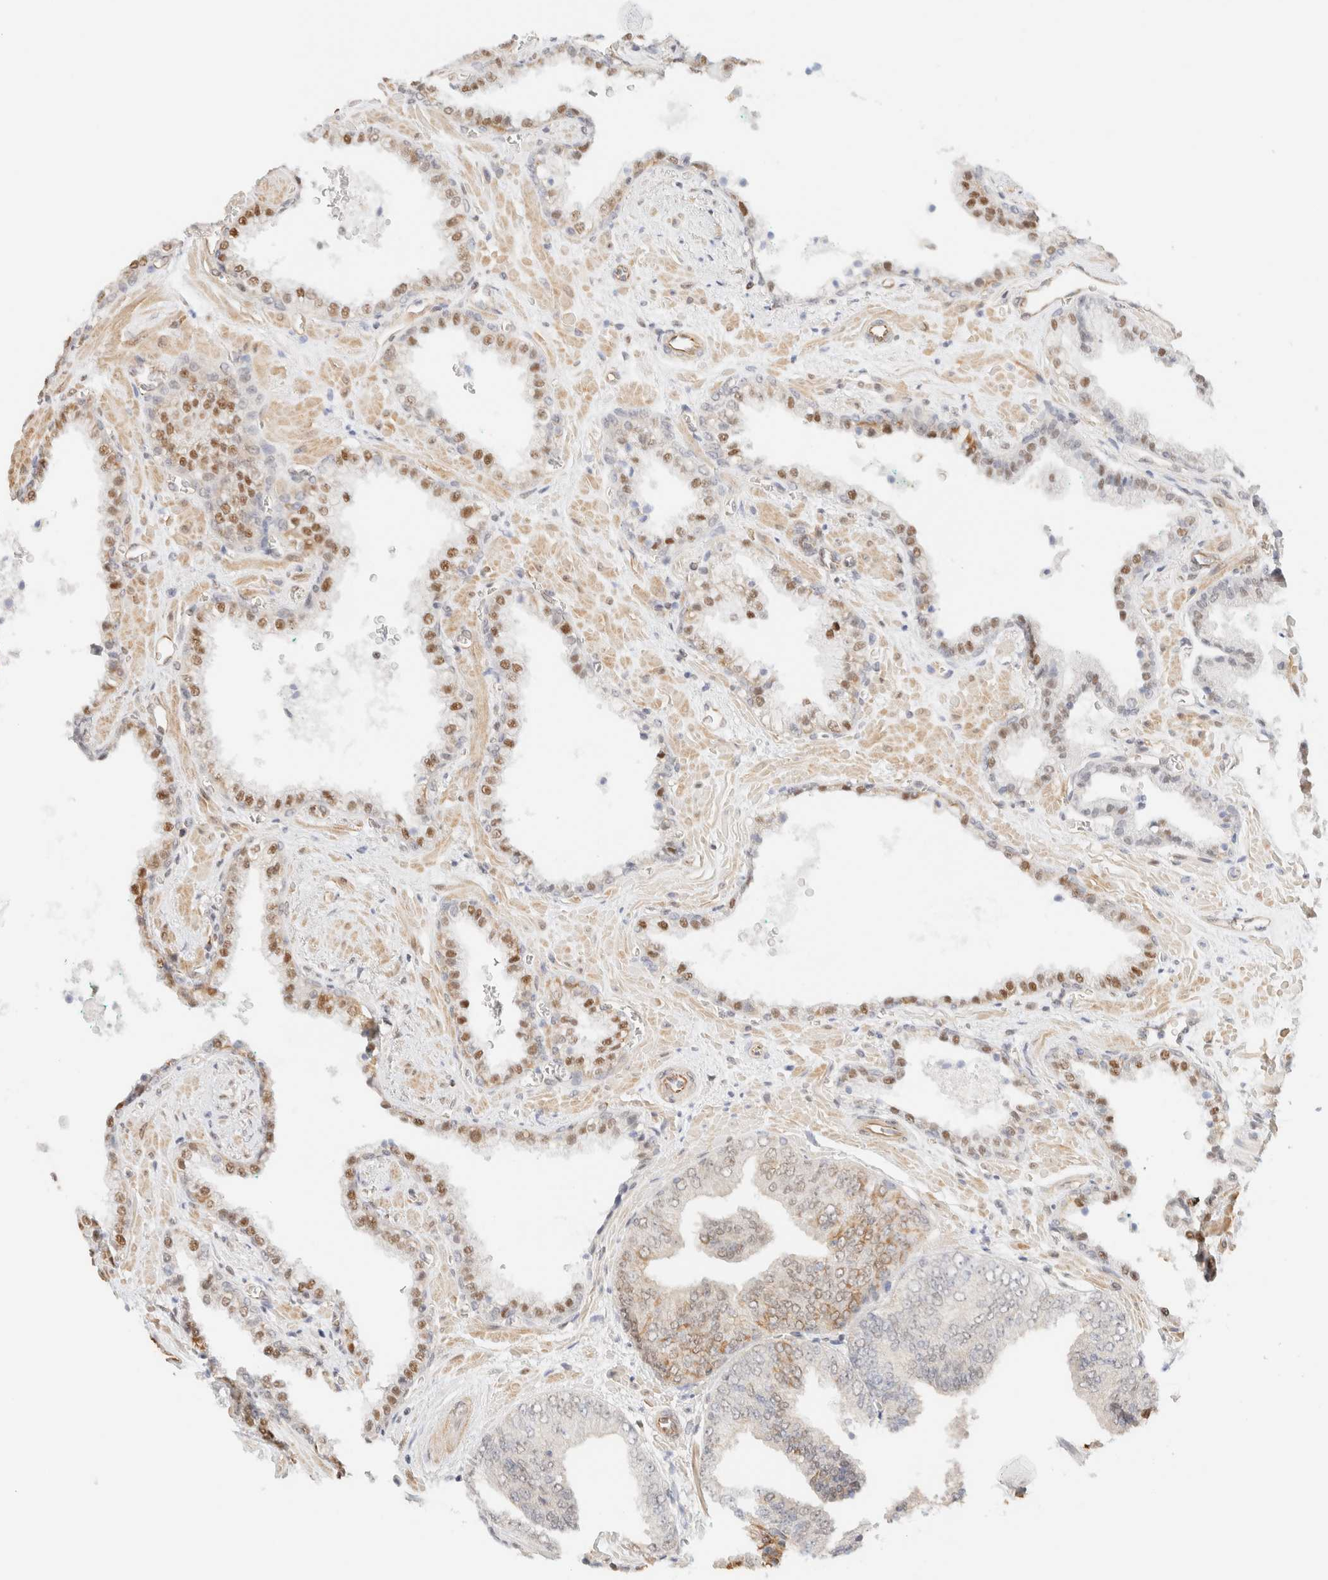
{"staining": {"intensity": "moderate", "quantity": "25%-75%", "location": "nuclear"}, "tissue": "prostate cancer", "cell_type": "Tumor cells", "image_type": "cancer", "snomed": [{"axis": "morphology", "description": "Adenocarcinoma, Low grade"}, {"axis": "topography", "description": "Prostate"}], "caption": "Prostate adenocarcinoma (low-grade) was stained to show a protein in brown. There is medium levels of moderate nuclear expression in approximately 25%-75% of tumor cells.", "gene": "ARID5A", "patient": {"sex": "male", "age": 71}}